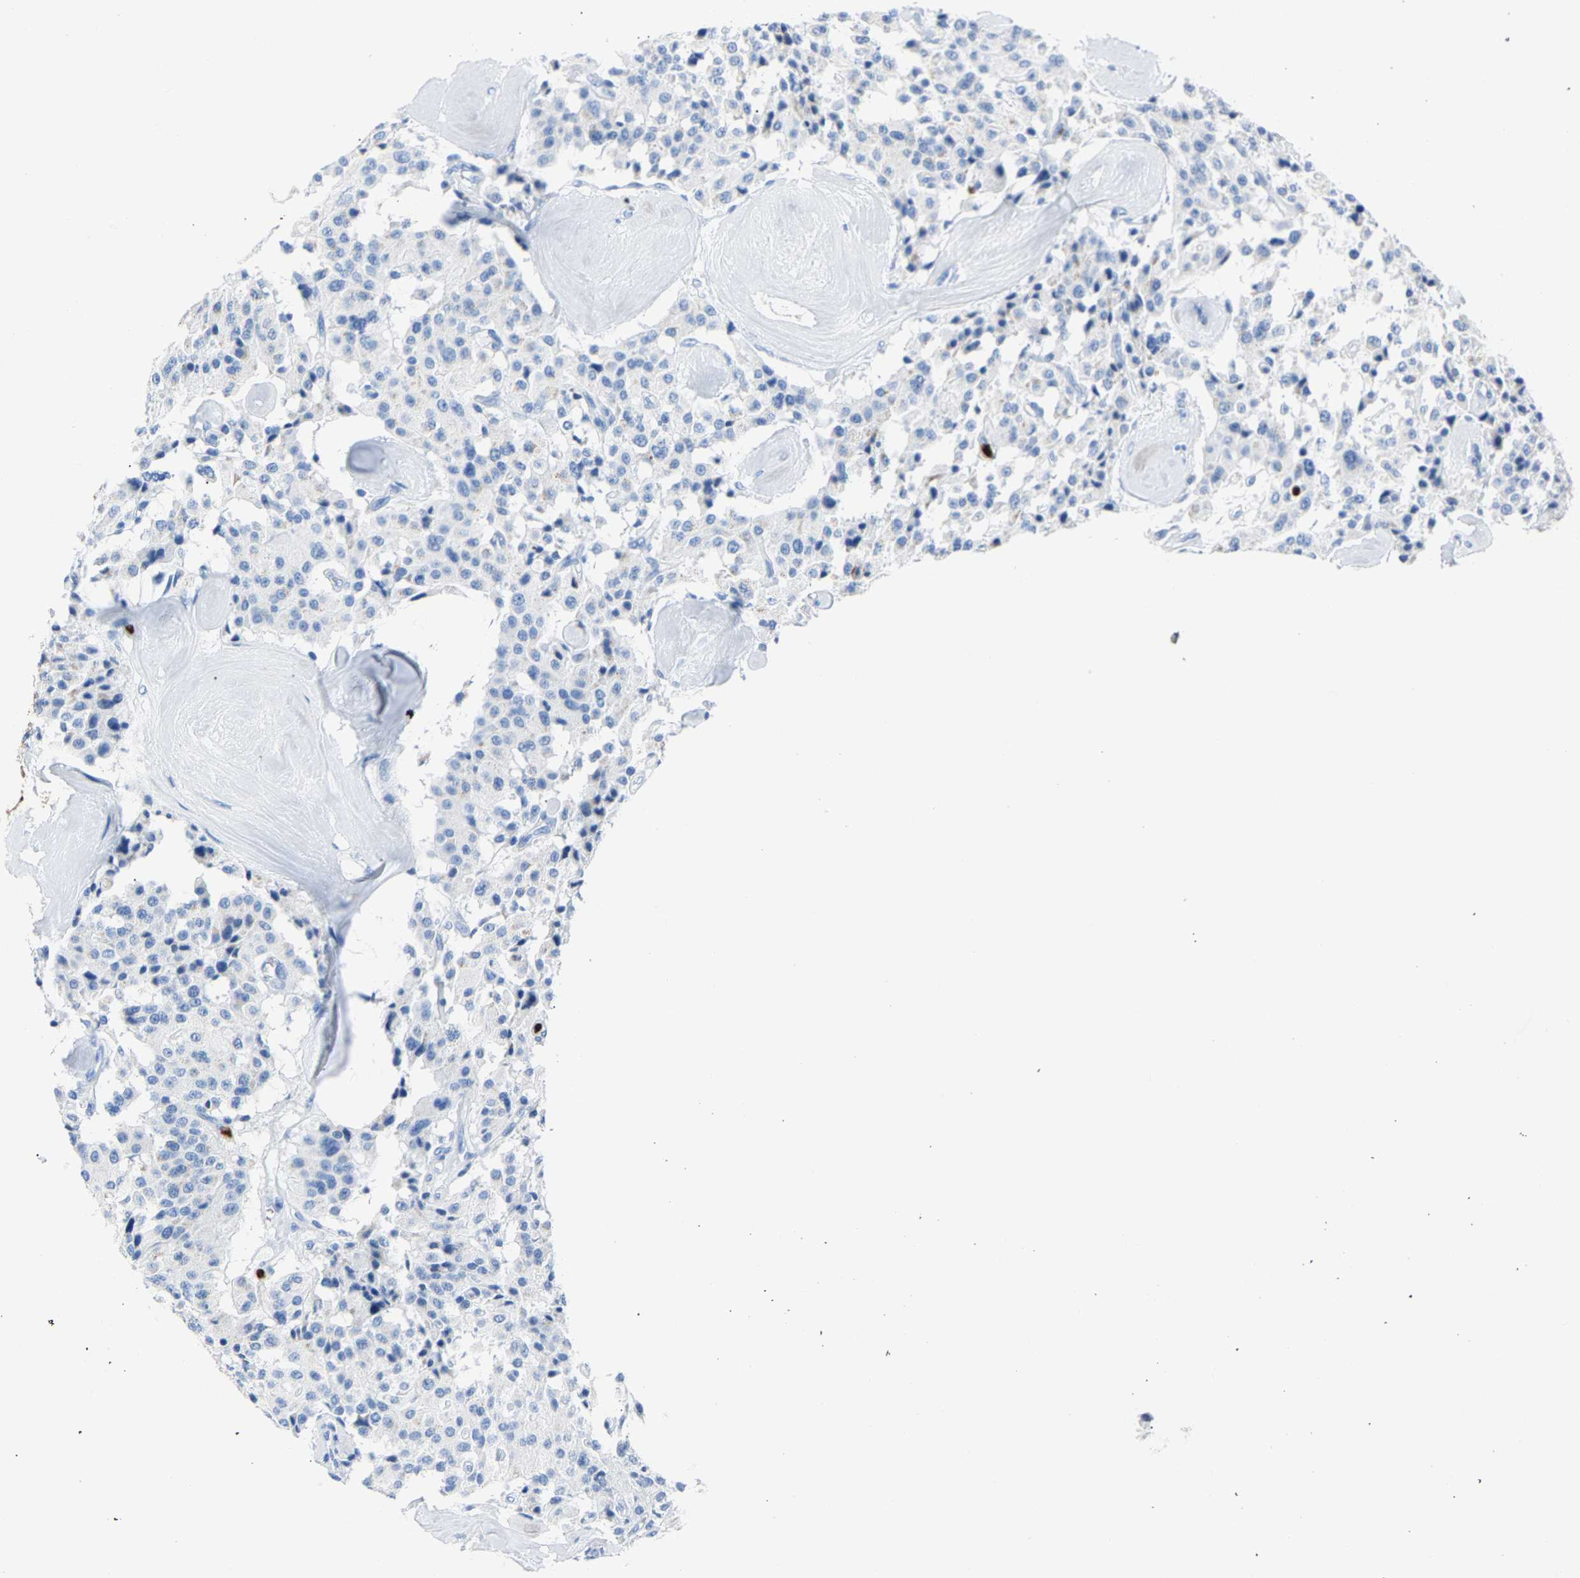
{"staining": {"intensity": "moderate", "quantity": "<25%", "location": "cytoplasmic/membranous"}, "tissue": "carcinoid", "cell_type": "Tumor cells", "image_type": "cancer", "snomed": [{"axis": "morphology", "description": "Carcinoid, malignant, NOS"}, {"axis": "topography", "description": "Lung"}], "caption": "Carcinoid stained with IHC exhibits moderate cytoplasmic/membranous positivity in approximately <25% of tumor cells.", "gene": "S100P", "patient": {"sex": "male", "age": 30}}